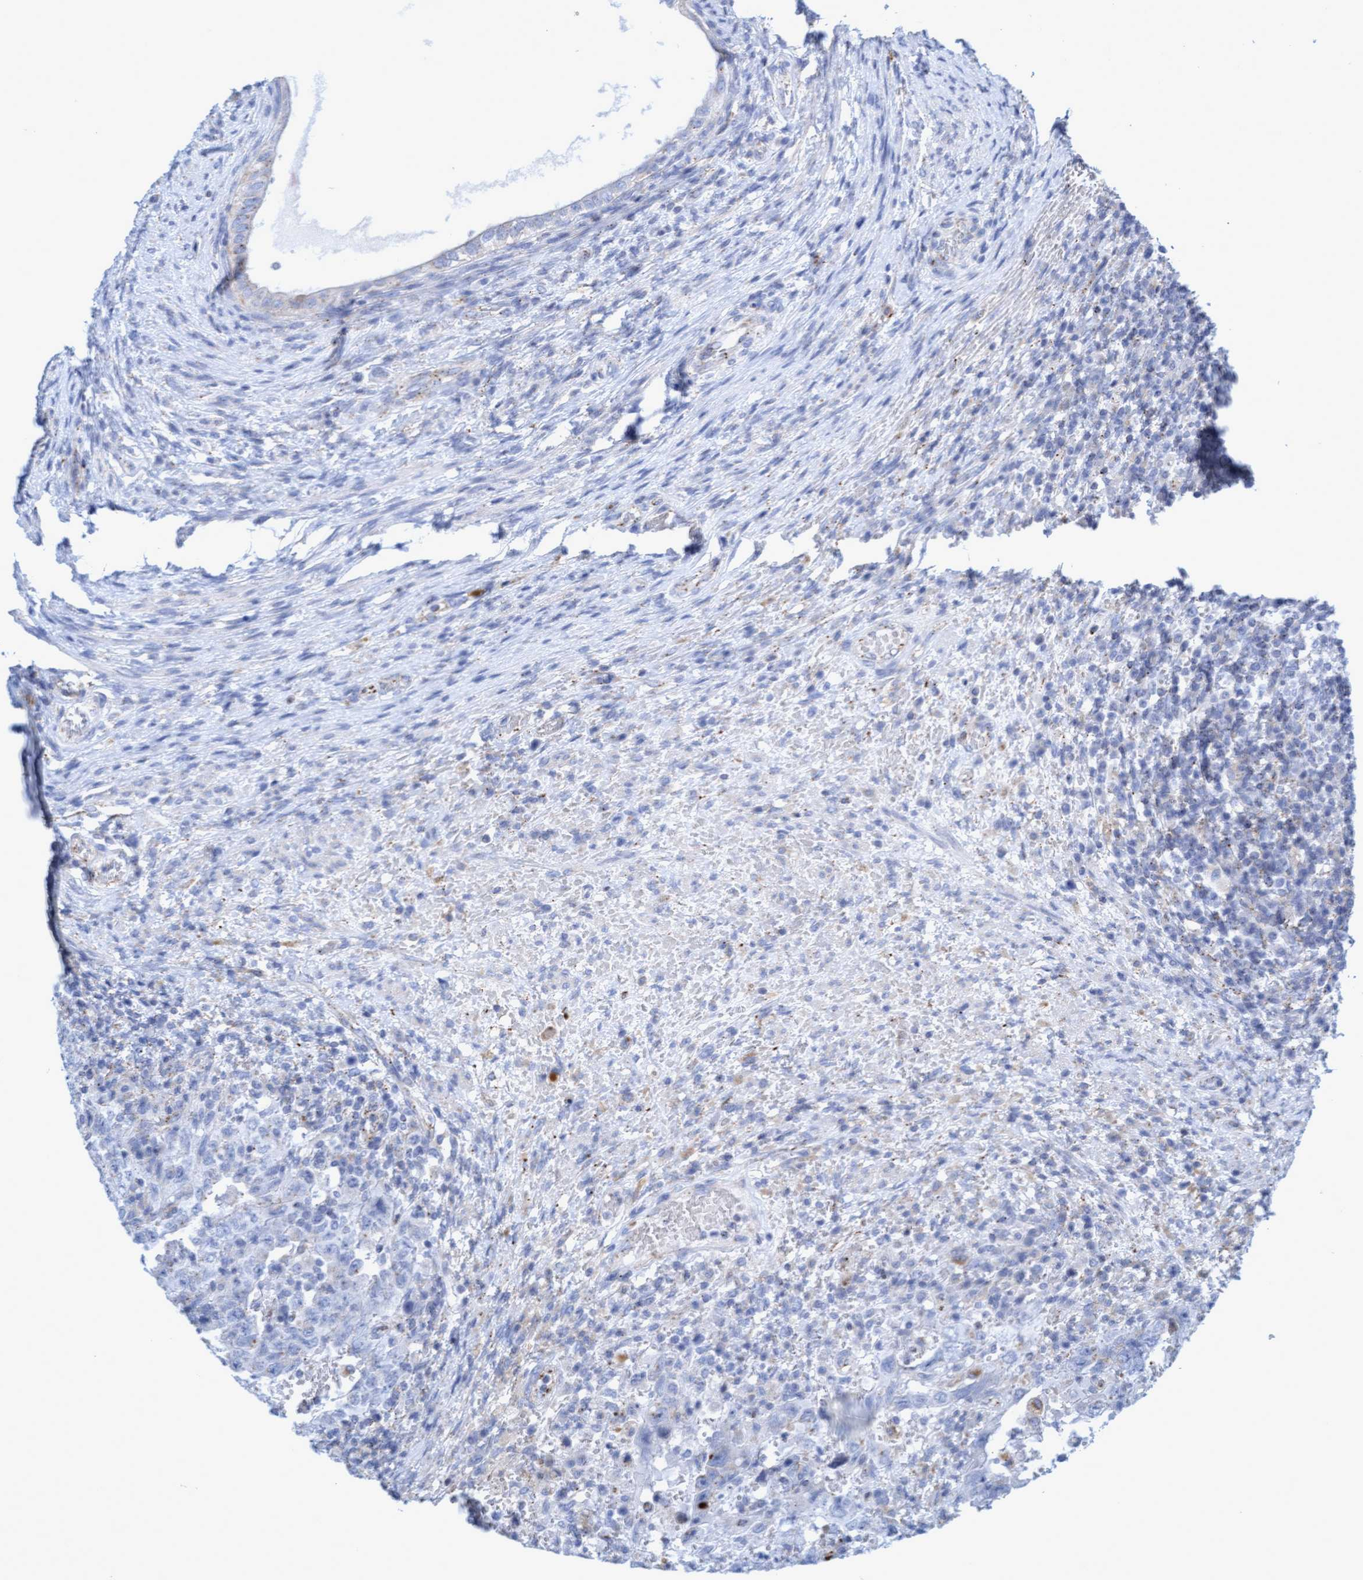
{"staining": {"intensity": "weak", "quantity": "<25%", "location": "cytoplasmic/membranous"}, "tissue": "testis cancer", "cell_type": "Tumor cells", "image_type": "cancer", "snomed": [{"axis": "morphology", "description": "Carcinoma, Embryonal, NOS"}, {"axis": "topography", "description": "Testis"}], "caption": "Photomicrograph shows no protein expression in tumor cells of embryonal carcinoma (testis) tissue. Brightfield microscopy of immunohistochemistry (IHC) stained with DAB (3,3'-diaminobenzidine) (brown) and hematoxylin (blue), captured at high magnification.", "gene": "SGSH", "patient": {"sex": "male", "age": 26}}